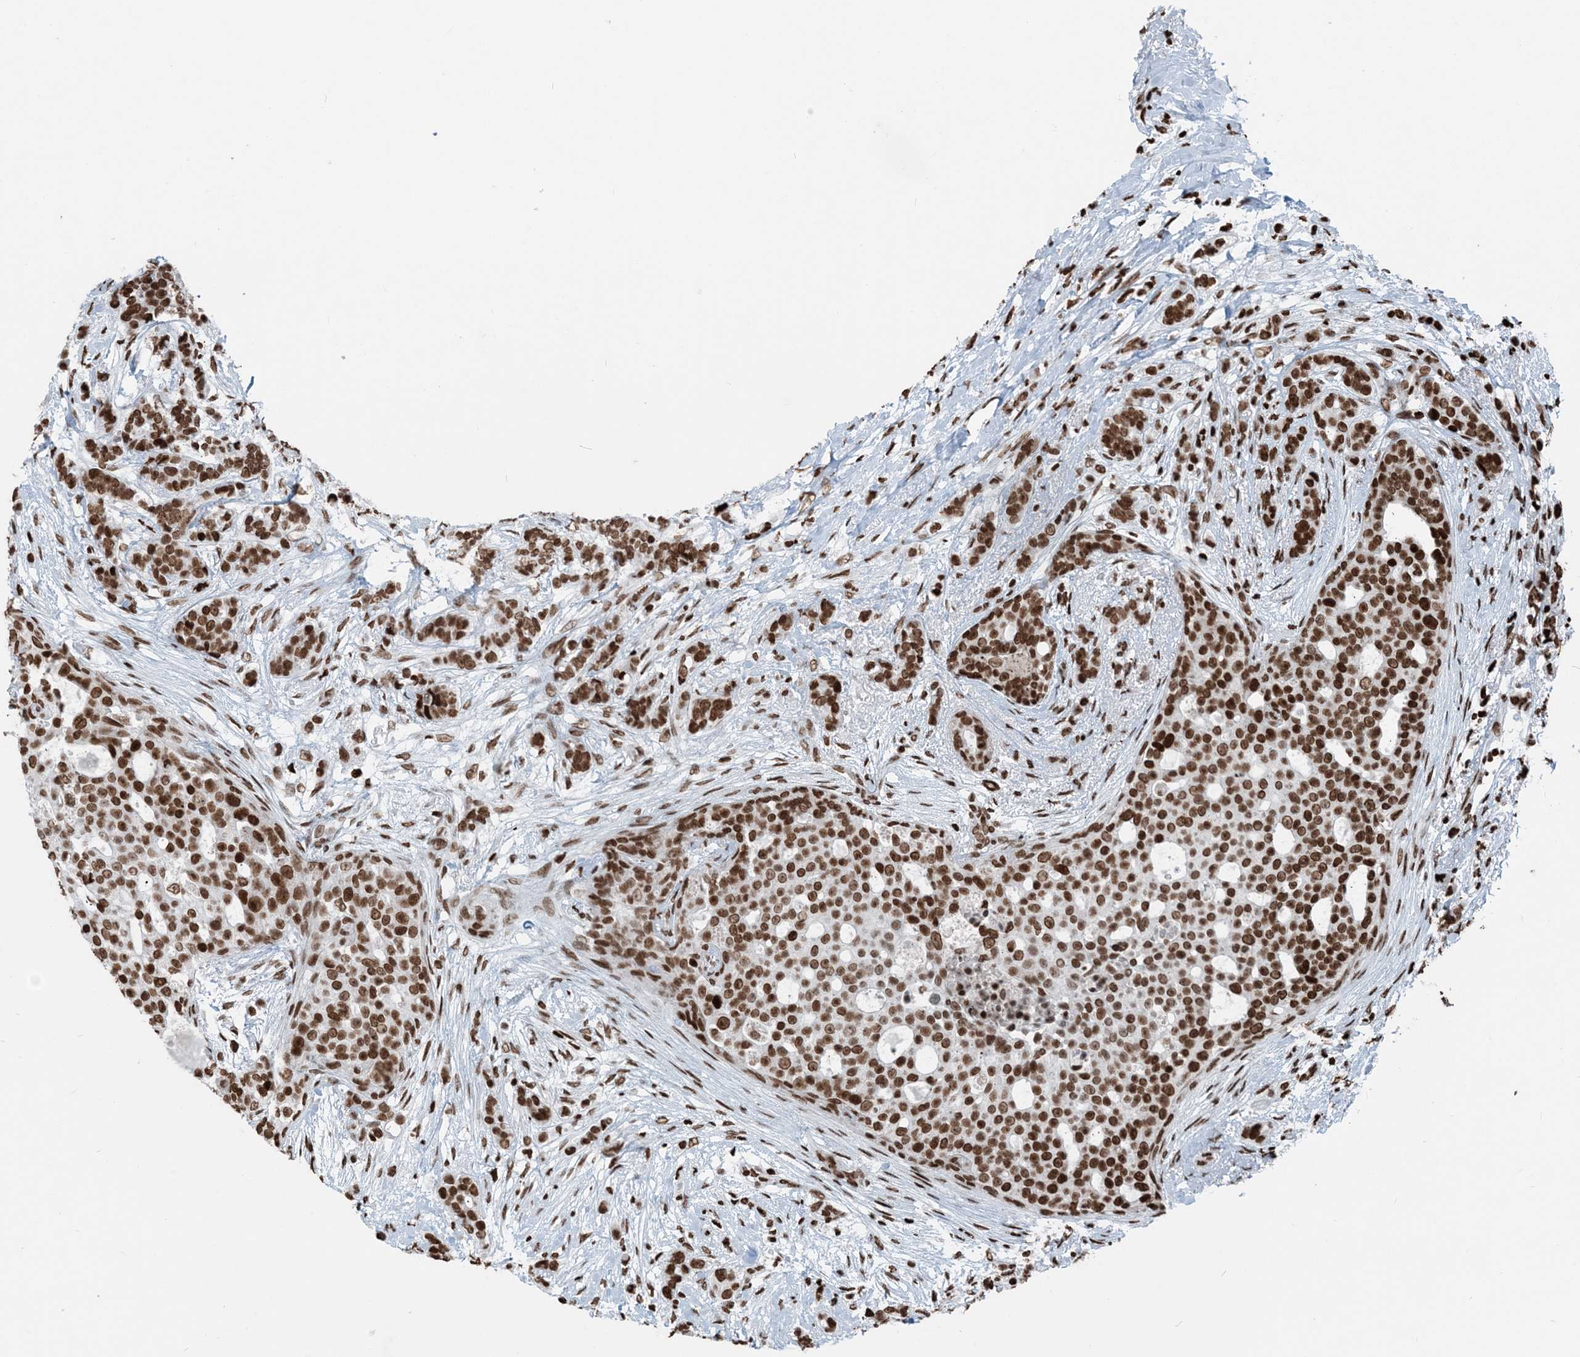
{"staining": {"intensity": "moderate", "quantity": ">75%", "location": "nuclear"}, "tissue": "breast cancer", "cell_type": "Tumor cells", "image_type": "cancer", "snomed": [{"axis": "morphology", "description": "Lobular carcinoma"}, {"axis": "topography", "description": "Breast"}], "caption": "This image exhibits breast cancer (lobular carcinoma) stained with immunohistochemistry to label a protein in brown. The nuclear of tumor cells show moderate positivity for the protein. Nuclei are counter-stained blue.", "gene": "H3-3B", "patient": {"sex": "female", "age": 51}}